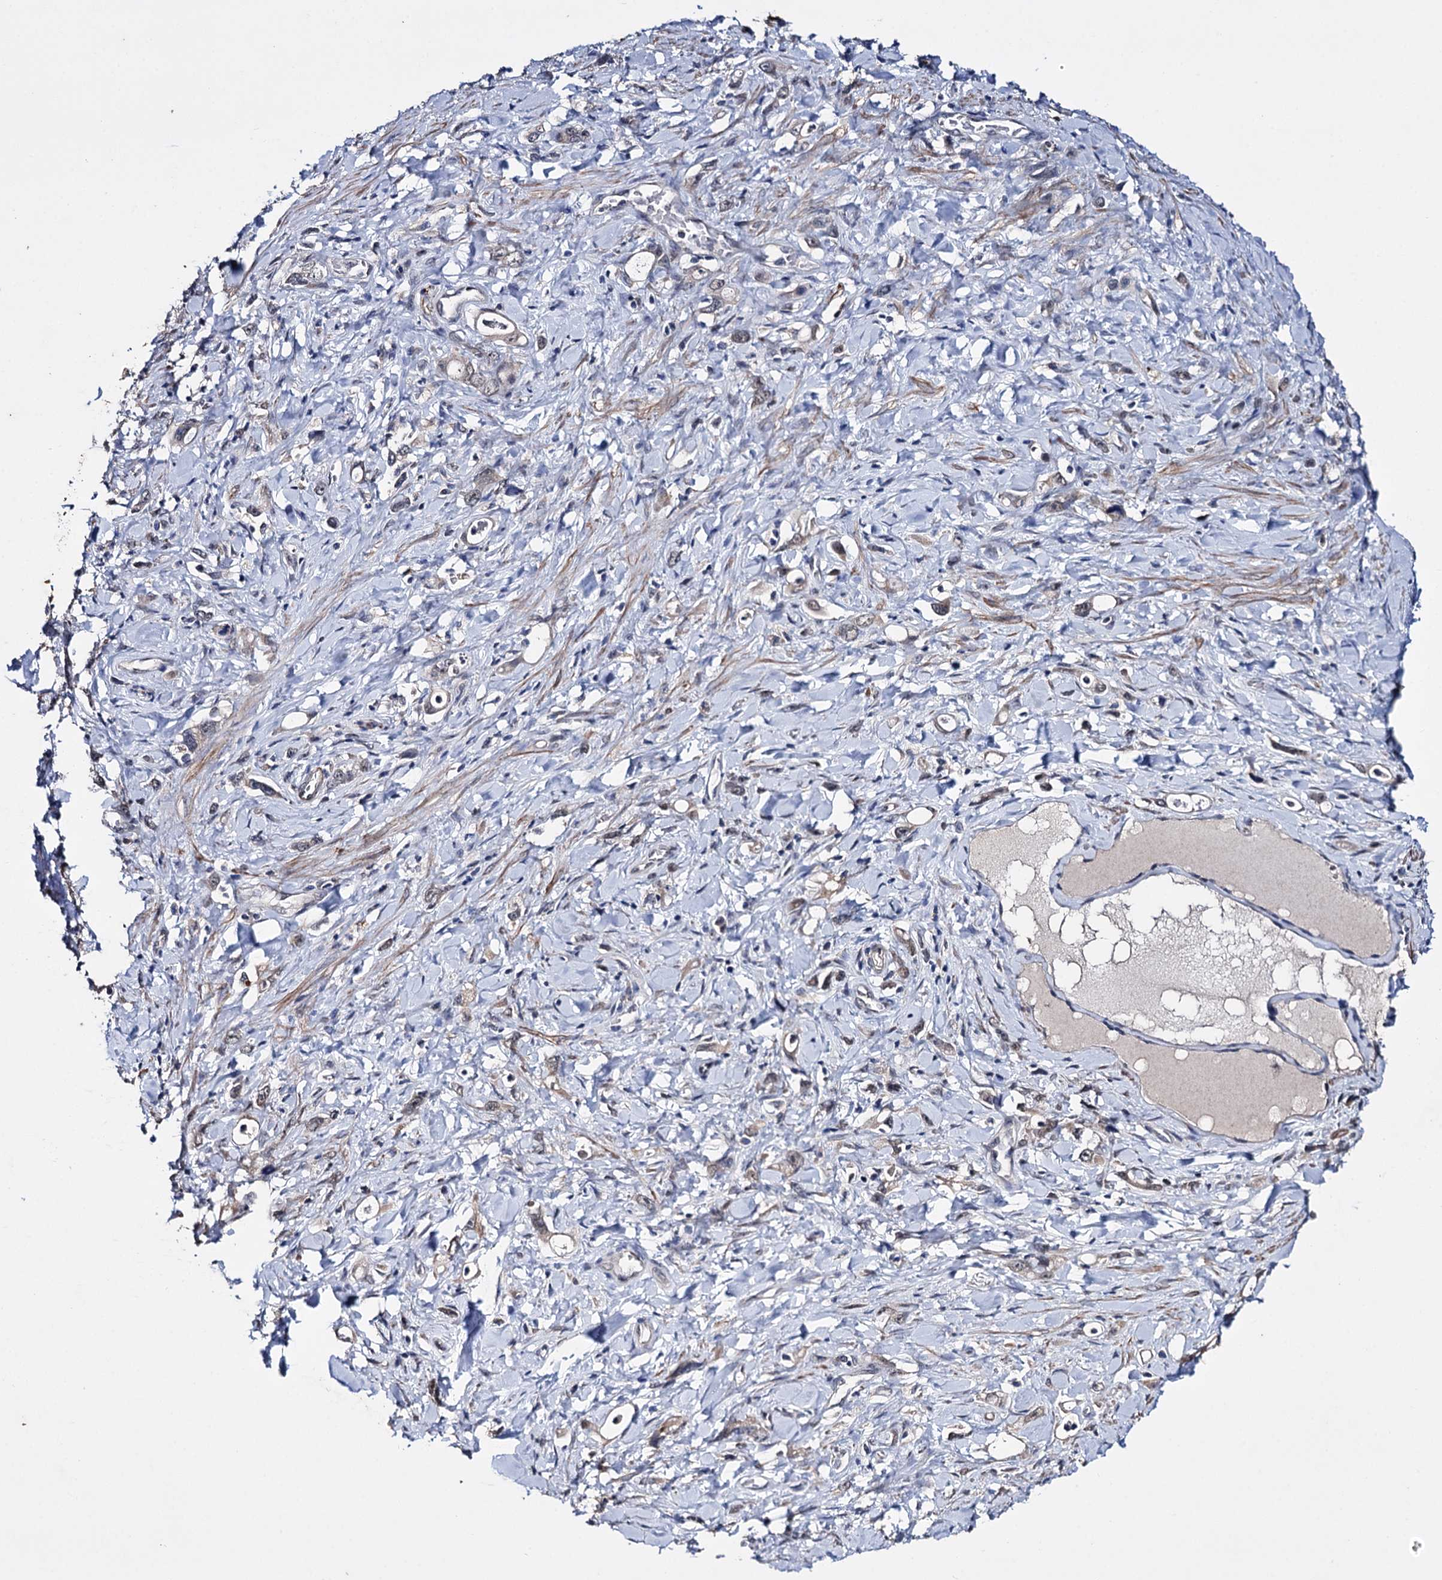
{"staining": {"intensity": "weak", "quantity": "<25%", "location": "cytoplasmic/membranous"}, "tissue": "stomach cancer", "cell_type": "Tumor cells", "image_type": "cancer", "snomed": [{"axis": "morphology", "description": "Adenocarcinoma, NOS"}, {"axis": "topography", "description": "Stomach, lower"}], "caption": "This is an IHC histopathology image of stomach cancer. There is no positivity in tumor cells.", "gene": "CLPB", "patient": {"sex": "female", "age": 43}}